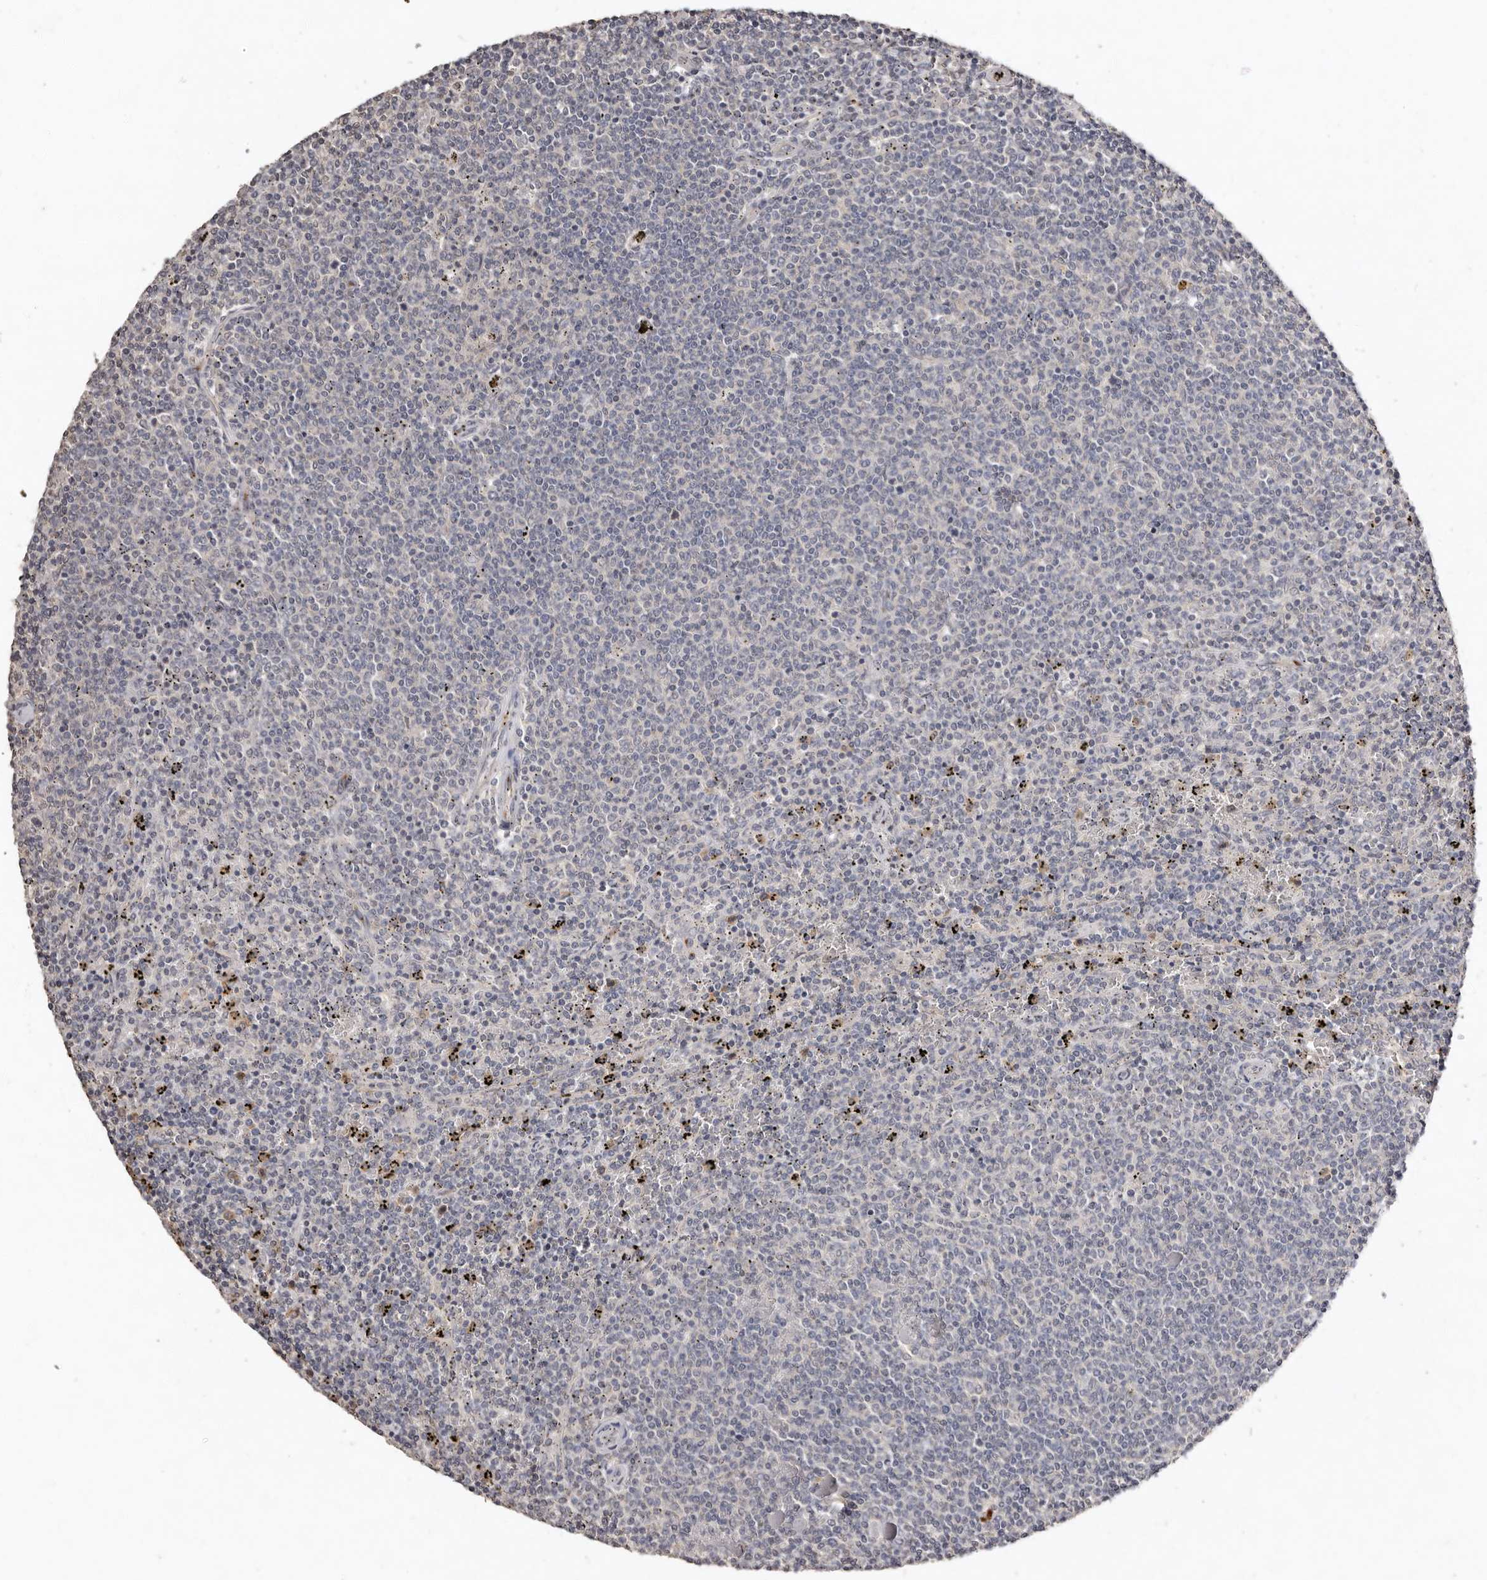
{"staining": {"intensity": "negative", "quantity": "none", "location": "none"}, "tissue": "lymphoma", "cell_type": "Tumor cells", "image_type": "cancer", "snomed": [{"axis": "morphology", "description": "Malignant lymphoma, non-Hodgkin's type, Low grade"}, {"axis": "topography", "description": "Spleen"}], "caption": "A high-resolution image shows immunohistochemistry (IHC) staining of lymphoma, which exhibits no significant positivity in tumor cells.", "gene": "SULT1E1", "patient": {"sex": "female", "age": 50}}